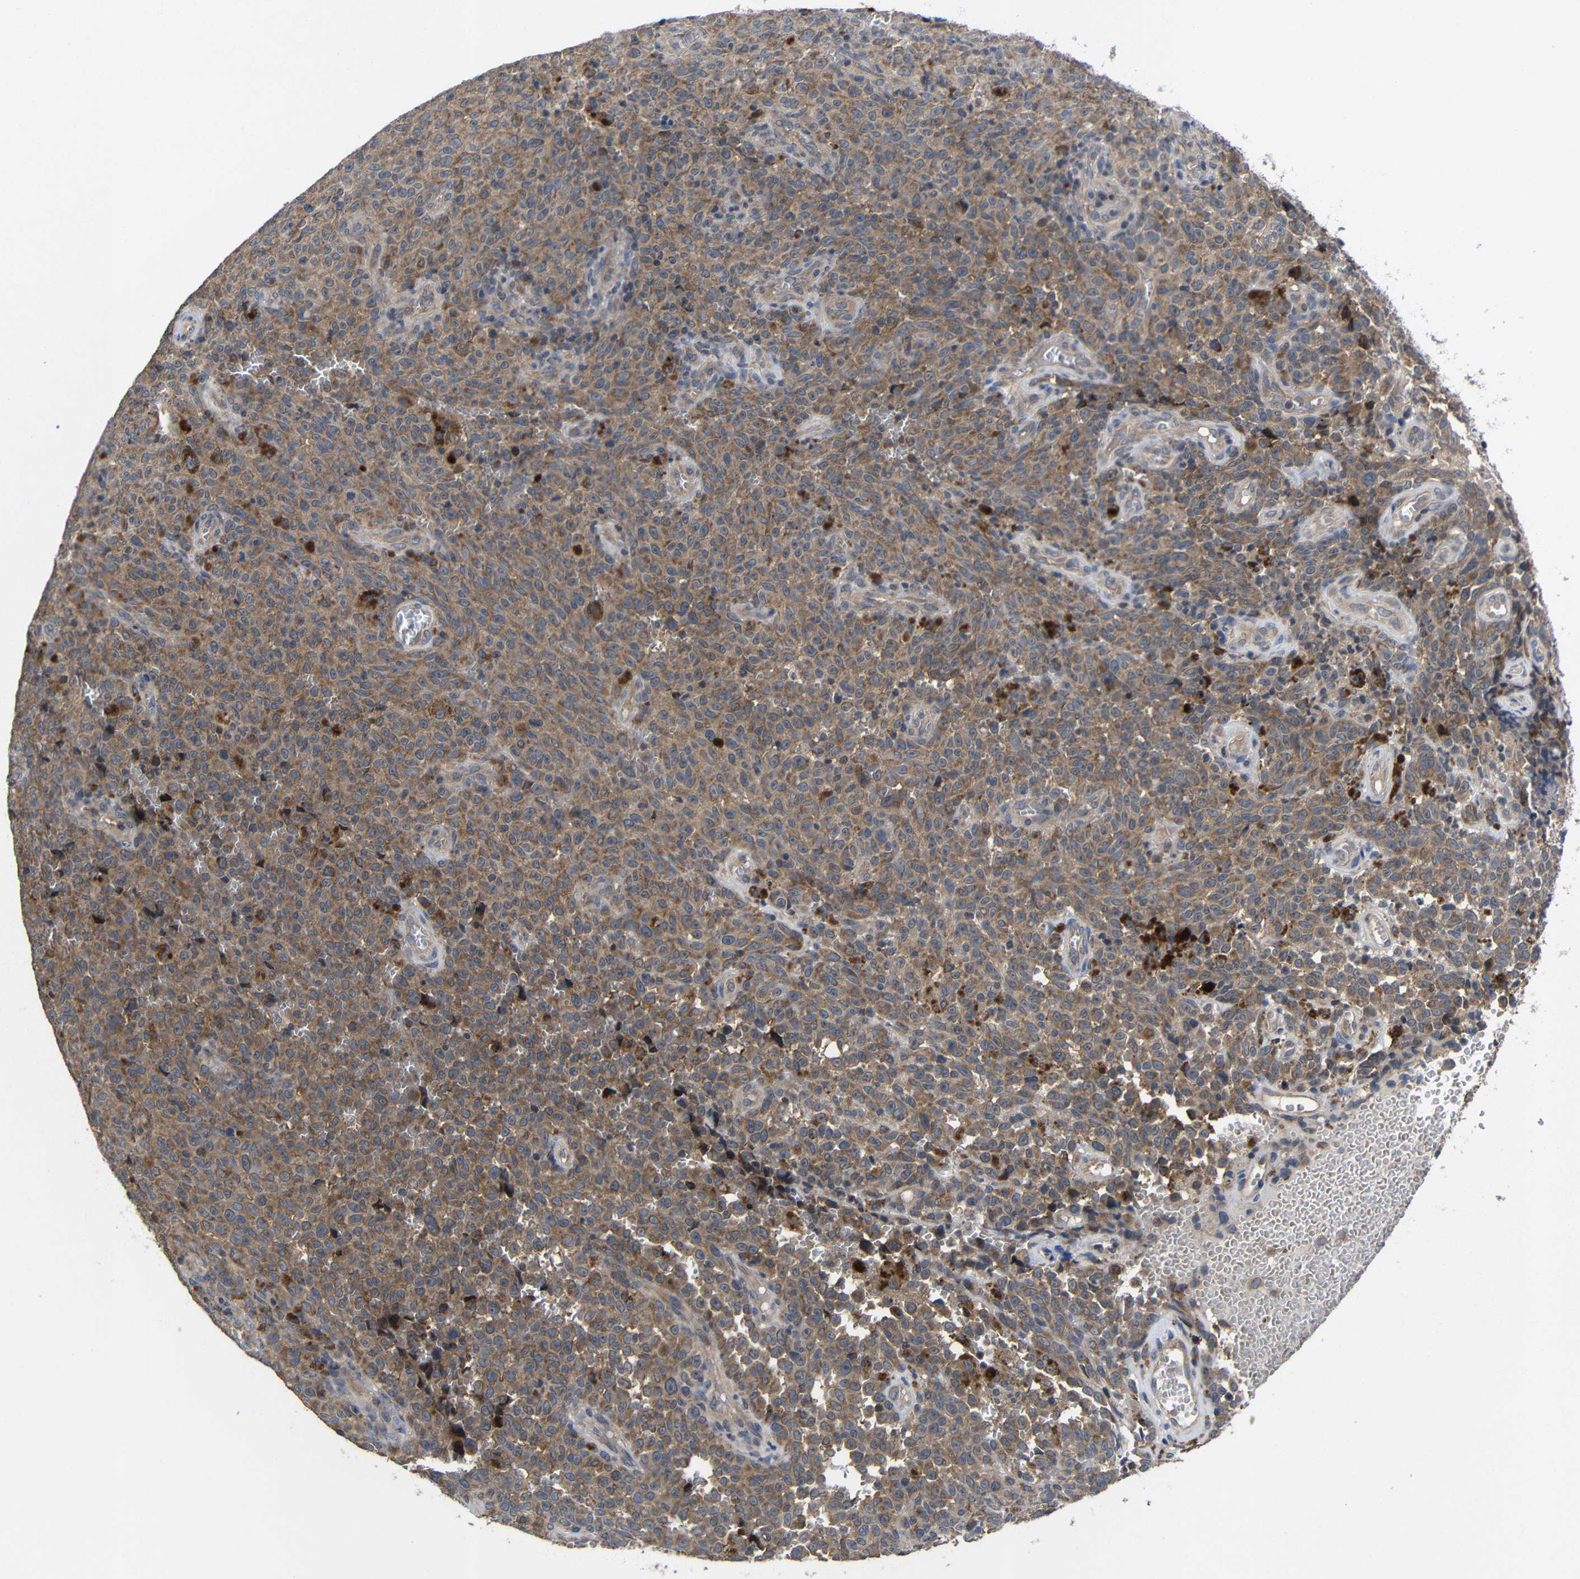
{"staining": {"intensity": "moderate", "quantity": ">75%", "location": "cytoplasmic/membranous"}, "tissue": "melanoma", "cell_type": "Tumor cells", "image_type": "cancer", "snomed": [{"axis": "morphology", "description": "Malignant melanoma, NOS"}, {"axis": "topography", "description": "Skin"}], "caption": "Protein staining by IHC shows moderate cytoplasmic/membranous expression in approximately >75% of tumor cells in malignant melanoma. (DAB IHC, brown staining for protein, blue staining for nuclei).", "gene": "LPAR5", "patient": {"sex": "female", "age": 82}}